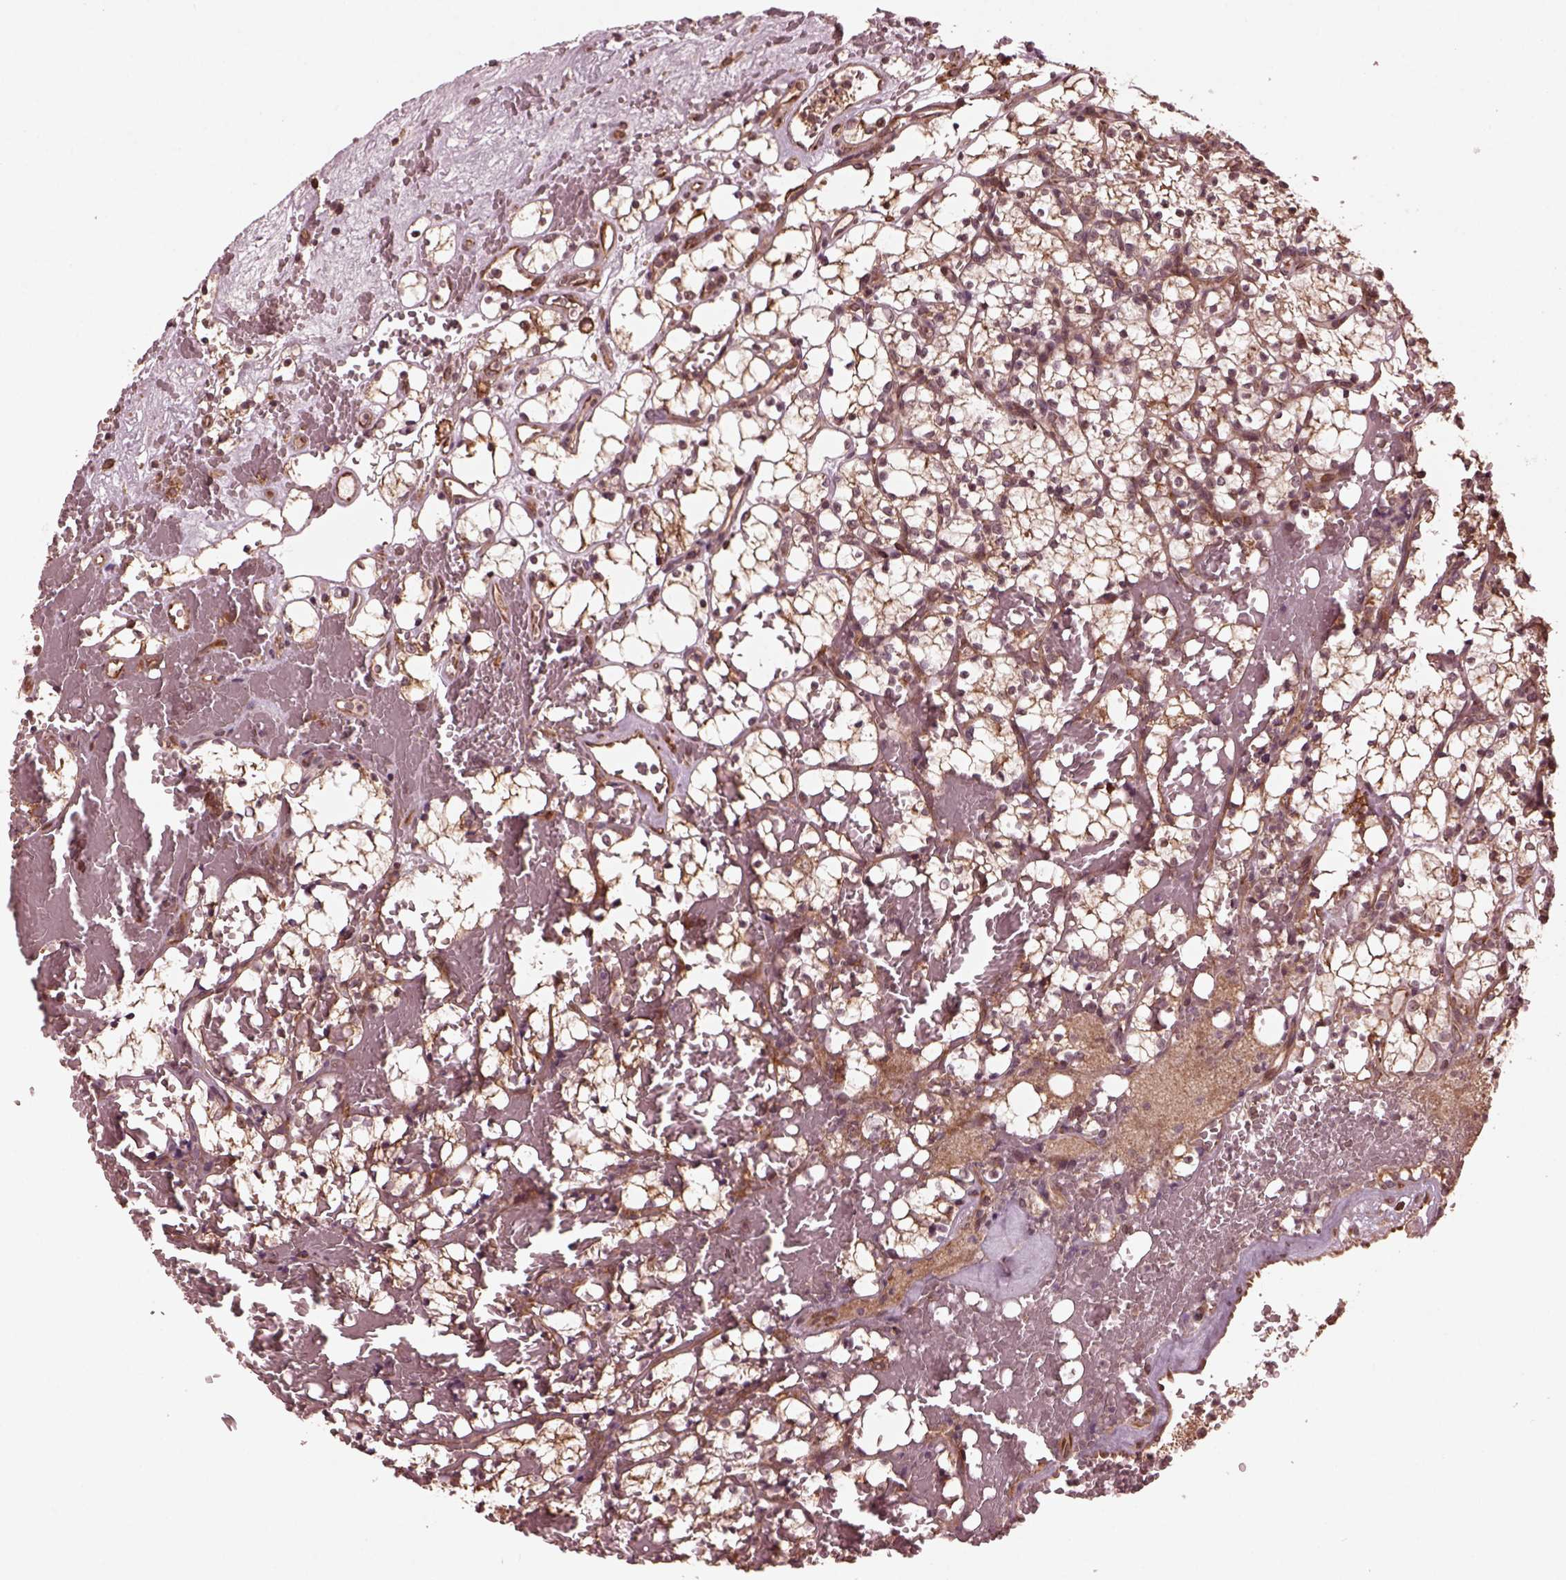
{"staining": {"intensity": "moderate", "quantity": ">75%", "location": "cytoplasmic/membranous"}, "tissue": "renal cancer", "cell_type": "Tumor cells", "image_type": "cancer", "snomed": [{"axis": "morphology", "description": "Adenocarcinoma, NOS"}, {"axis": "topography", "description": "Kidney"}], "caption": "This is an image of IHC staining of renal cancer (adenocarcinoma), which shows moderate positivity in the cytoplasmic/membranous of tumor cells.", "gene": "ZNF292", "patient": {"sex": "female", "age": 69}}